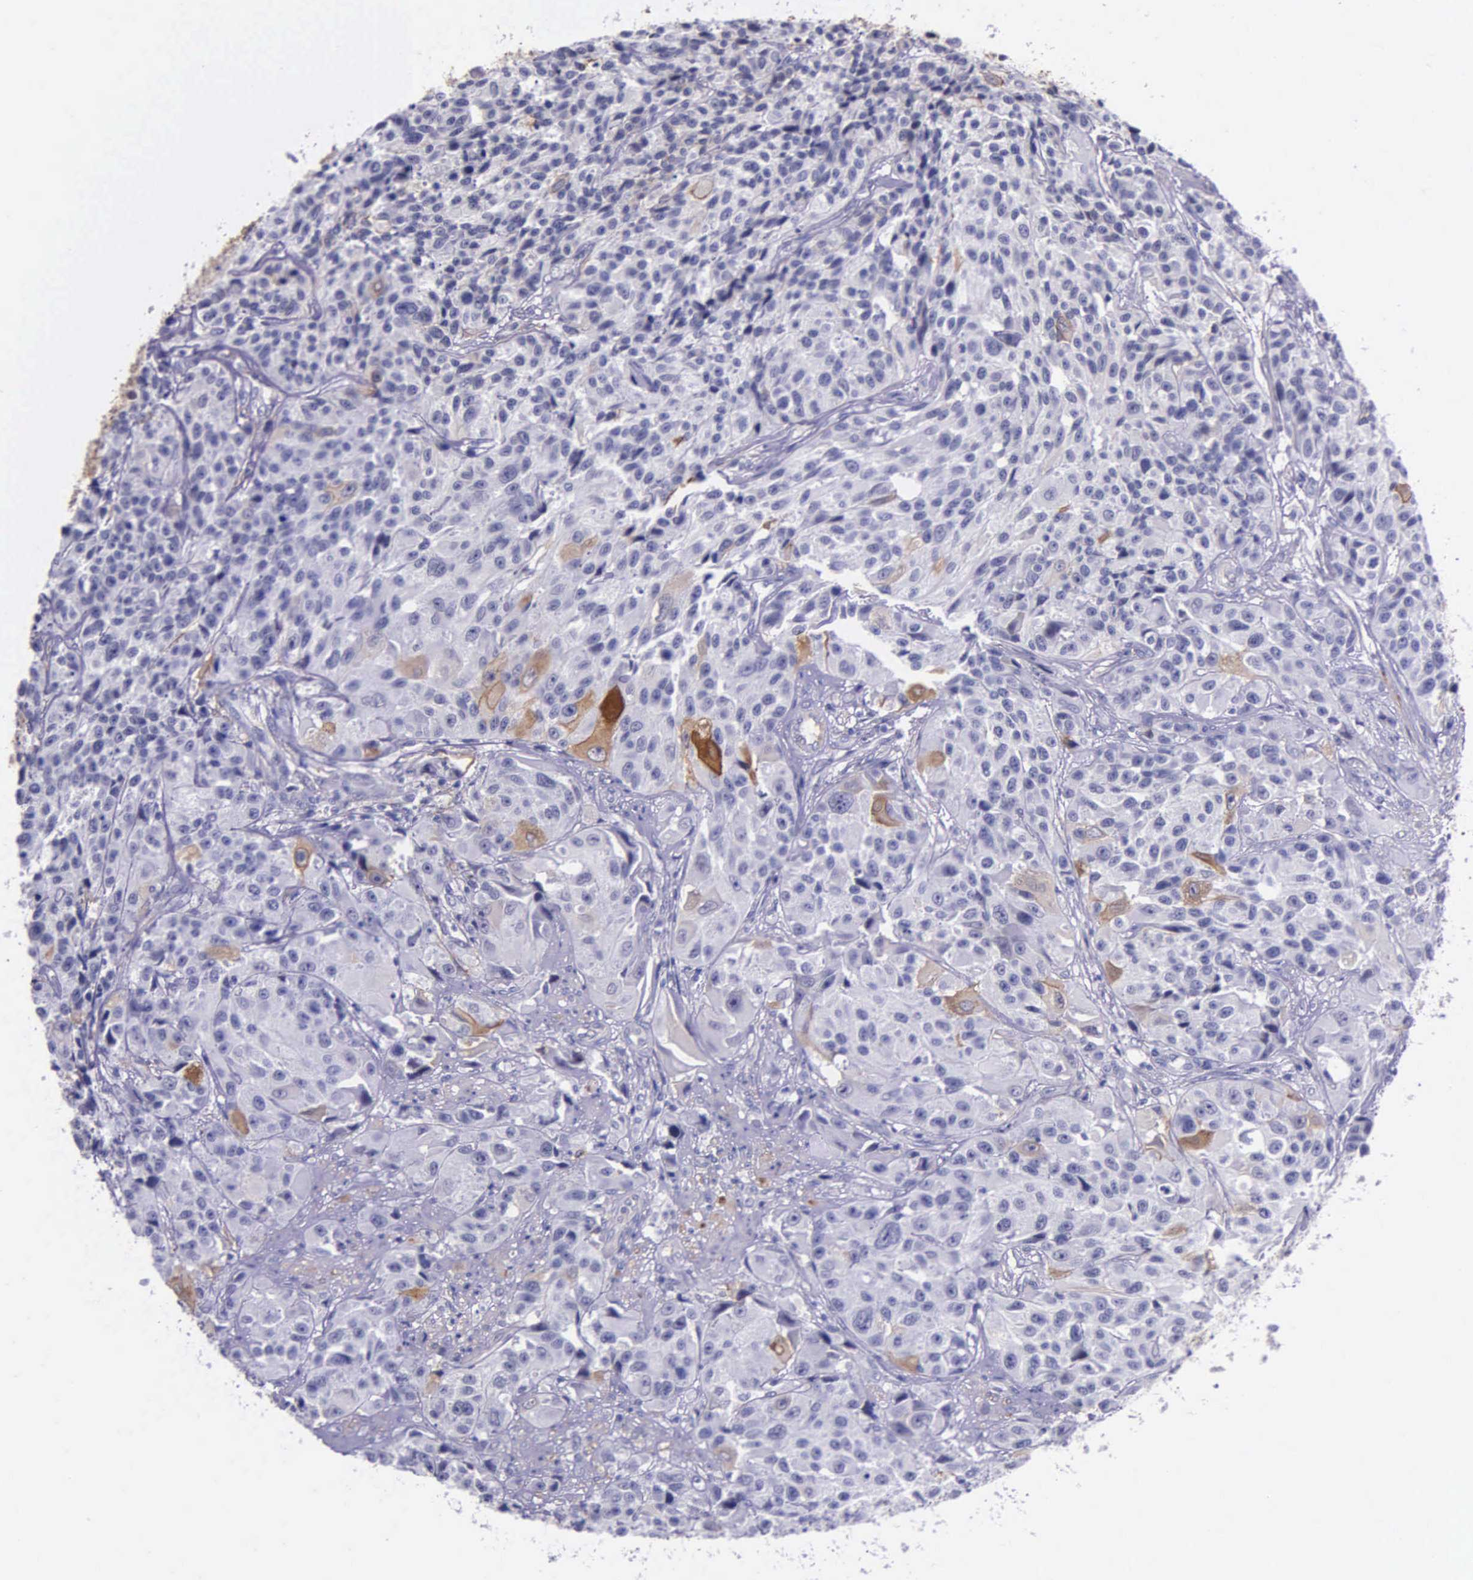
{"staining": {"intensity": "weak", "quantity": "<25%", "location": "cytoplasmic/membranous"}, "tissue": "urothelial cancer", "cell_type": "Tumor cells", "image_type": "cancer", "snomed": [{"axis": "morphology", "description": "Urothelial carcinoma, High grade"}, {"axis": "topography", "description": "Urinary bladder"}], "caption": "DAB immunohistochemical staining of urothelial cancer reveals no significant expression in tumor cells. (Brightfield microscopy of DAB (3,3'-diaminobenzidine) immunohistochemistry at high magnification).", "gene": "AHNAK2", "patient": {"sex": "female", "age": 81}}